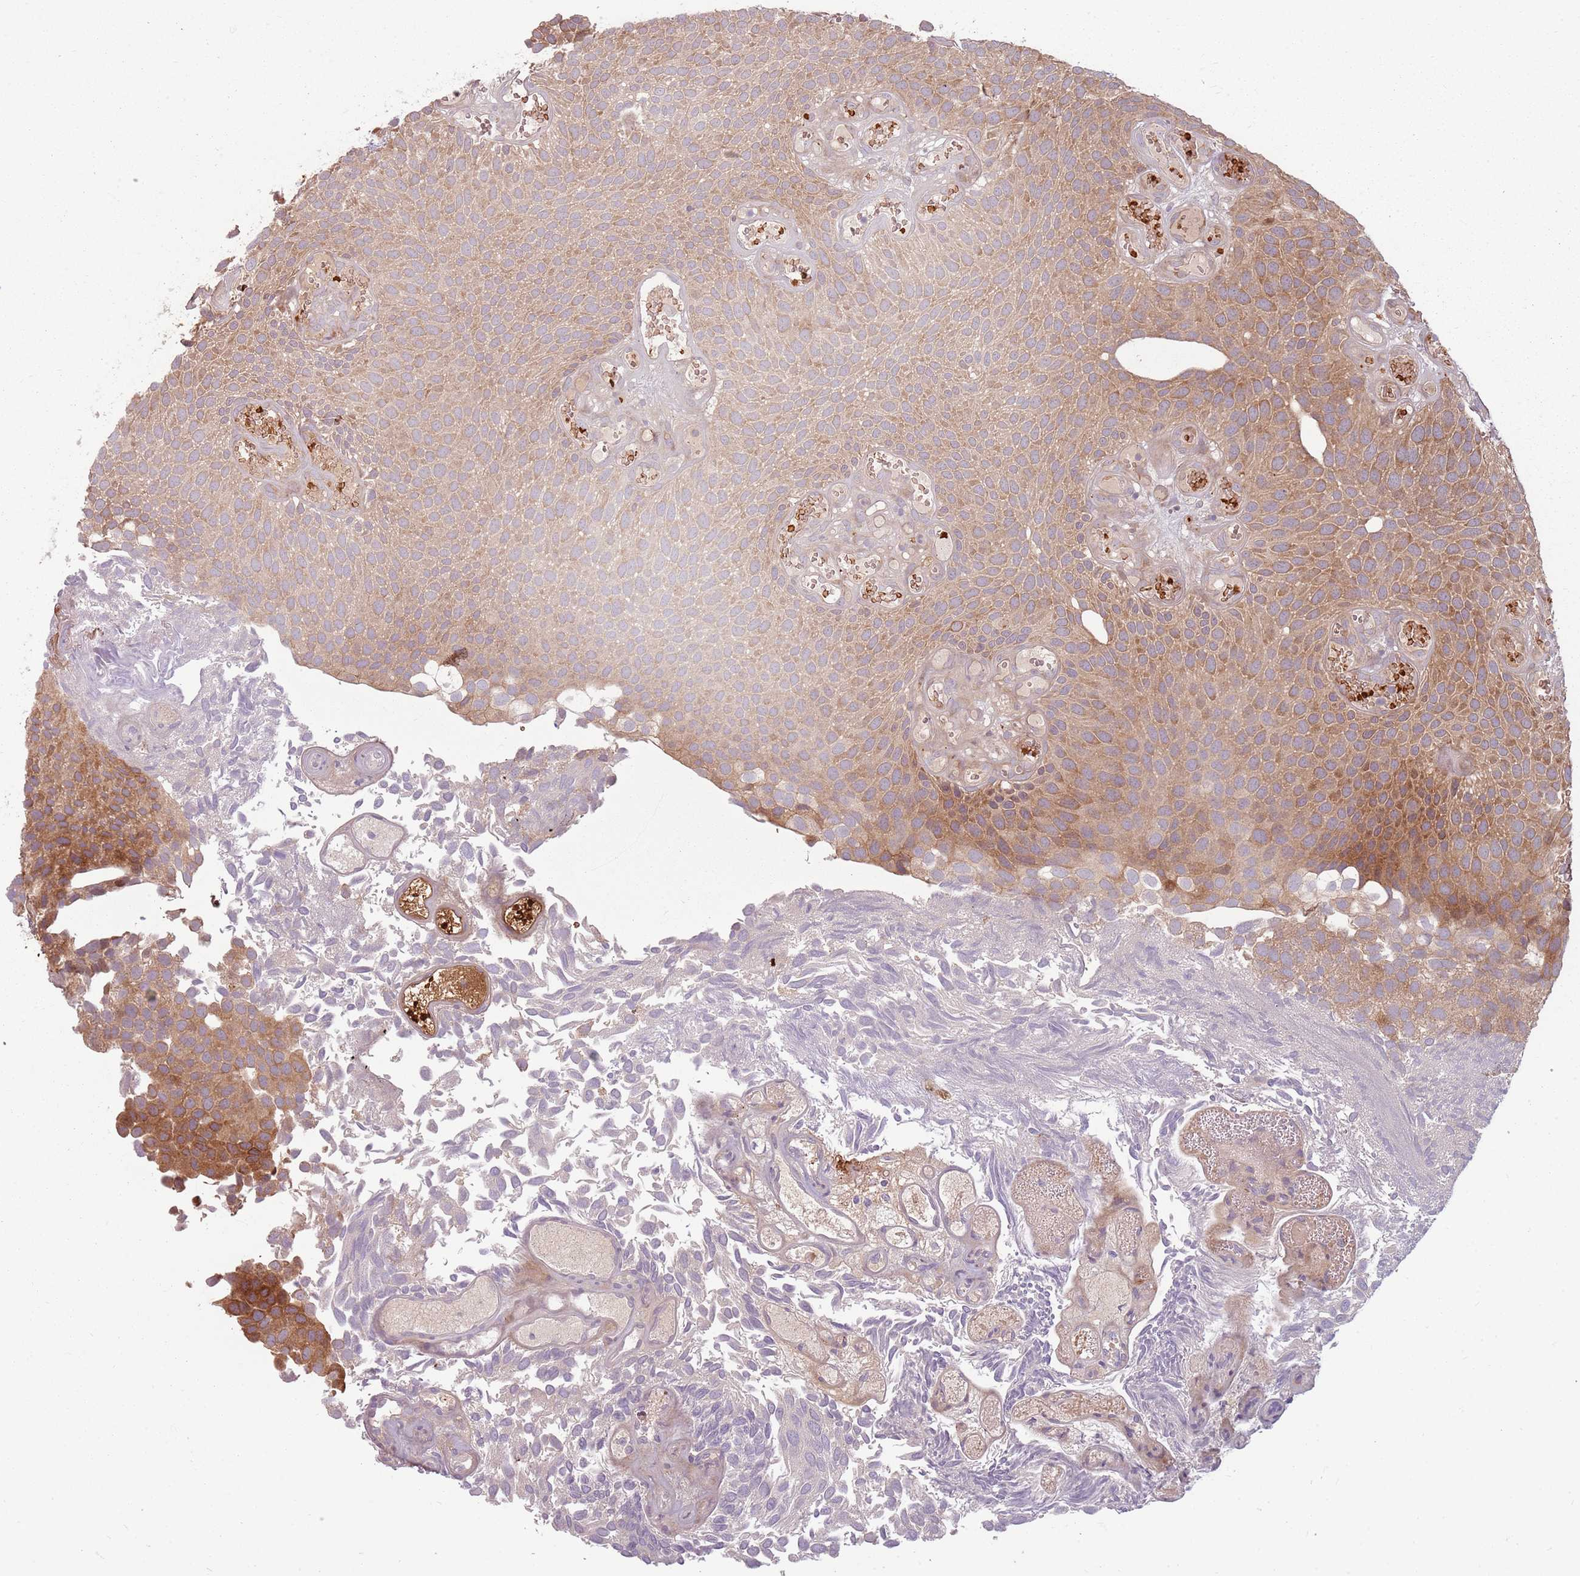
{"staining": {"intensity": "moderate", "quantity": "25%-75%", "location": "cytoplasmic/membranous"}, "tissue": "urothelial cancer", "cell_type": "Tumor cells", "image_type": "cancer", "snomed": [{"axis": "morphology", "description": "Urothelial carcinoma, Low grade"}, {"axis": "topography", "description": "Urinary bladder"}], "caption": "Tumor cells reveal medium levels of moderate cytoplasmic/membranous expression in about 25%-75% of cells in urothelial cancer.", "gene": "HSPA14", "patient": {"sex": "male", "age": 89}}